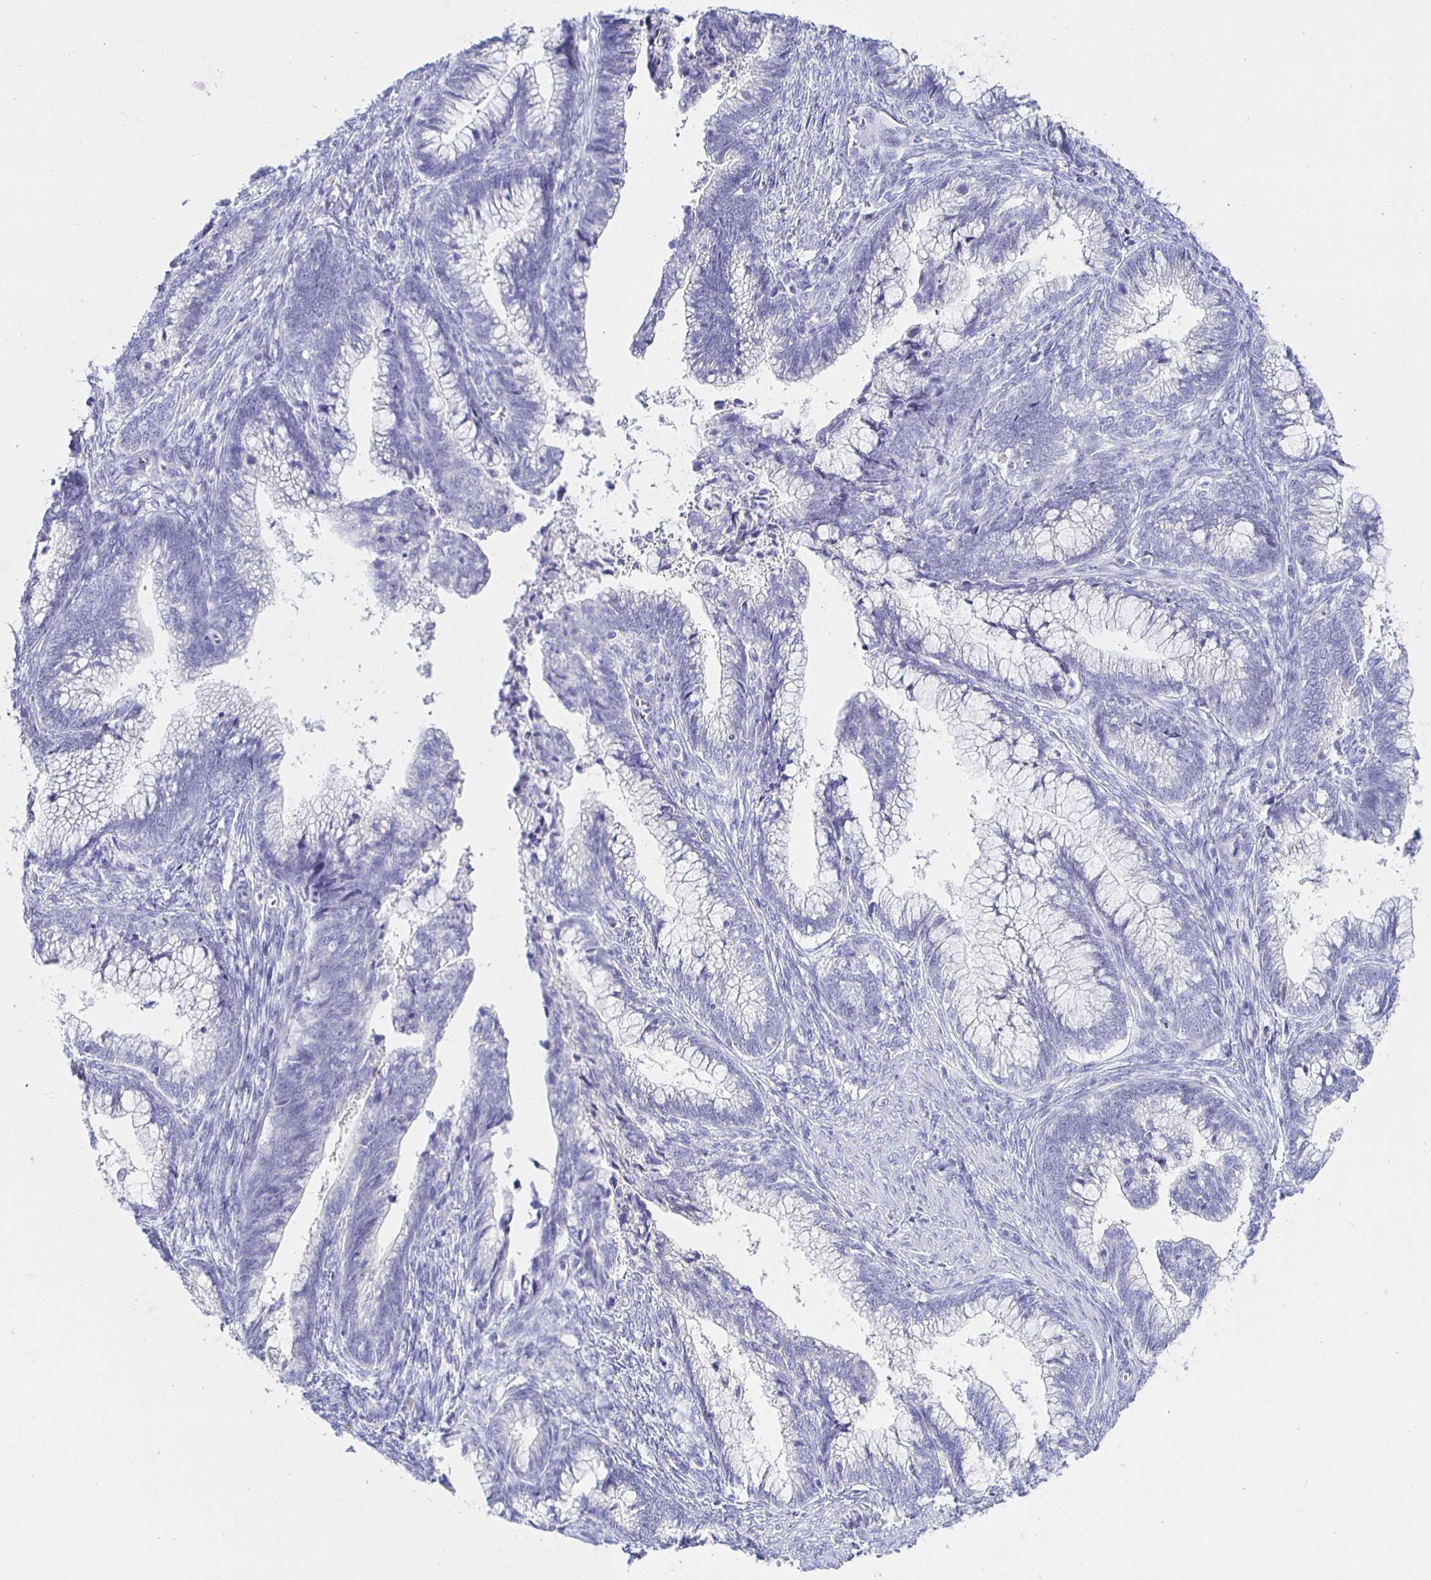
{"staining": {"intensity": "negative", "quantity": "none", "location": "none"}, "tissue": "cervical cancer", "cell_type": "Tumor cells", "image_type": "cancer", "snomed": [{"axis": "morphology", "description": "Adenocarcinoma, NOS"}, {"axis": "topography", "description": "Cervix"}], "caption": "Tumor cells show no significant protein positivity in cervical cancer (adenocarcinoma). (DAB immunohistochemistry, high magnification).", "gene": "UMOD", "patient": {"sex": "female", "age": 44}}